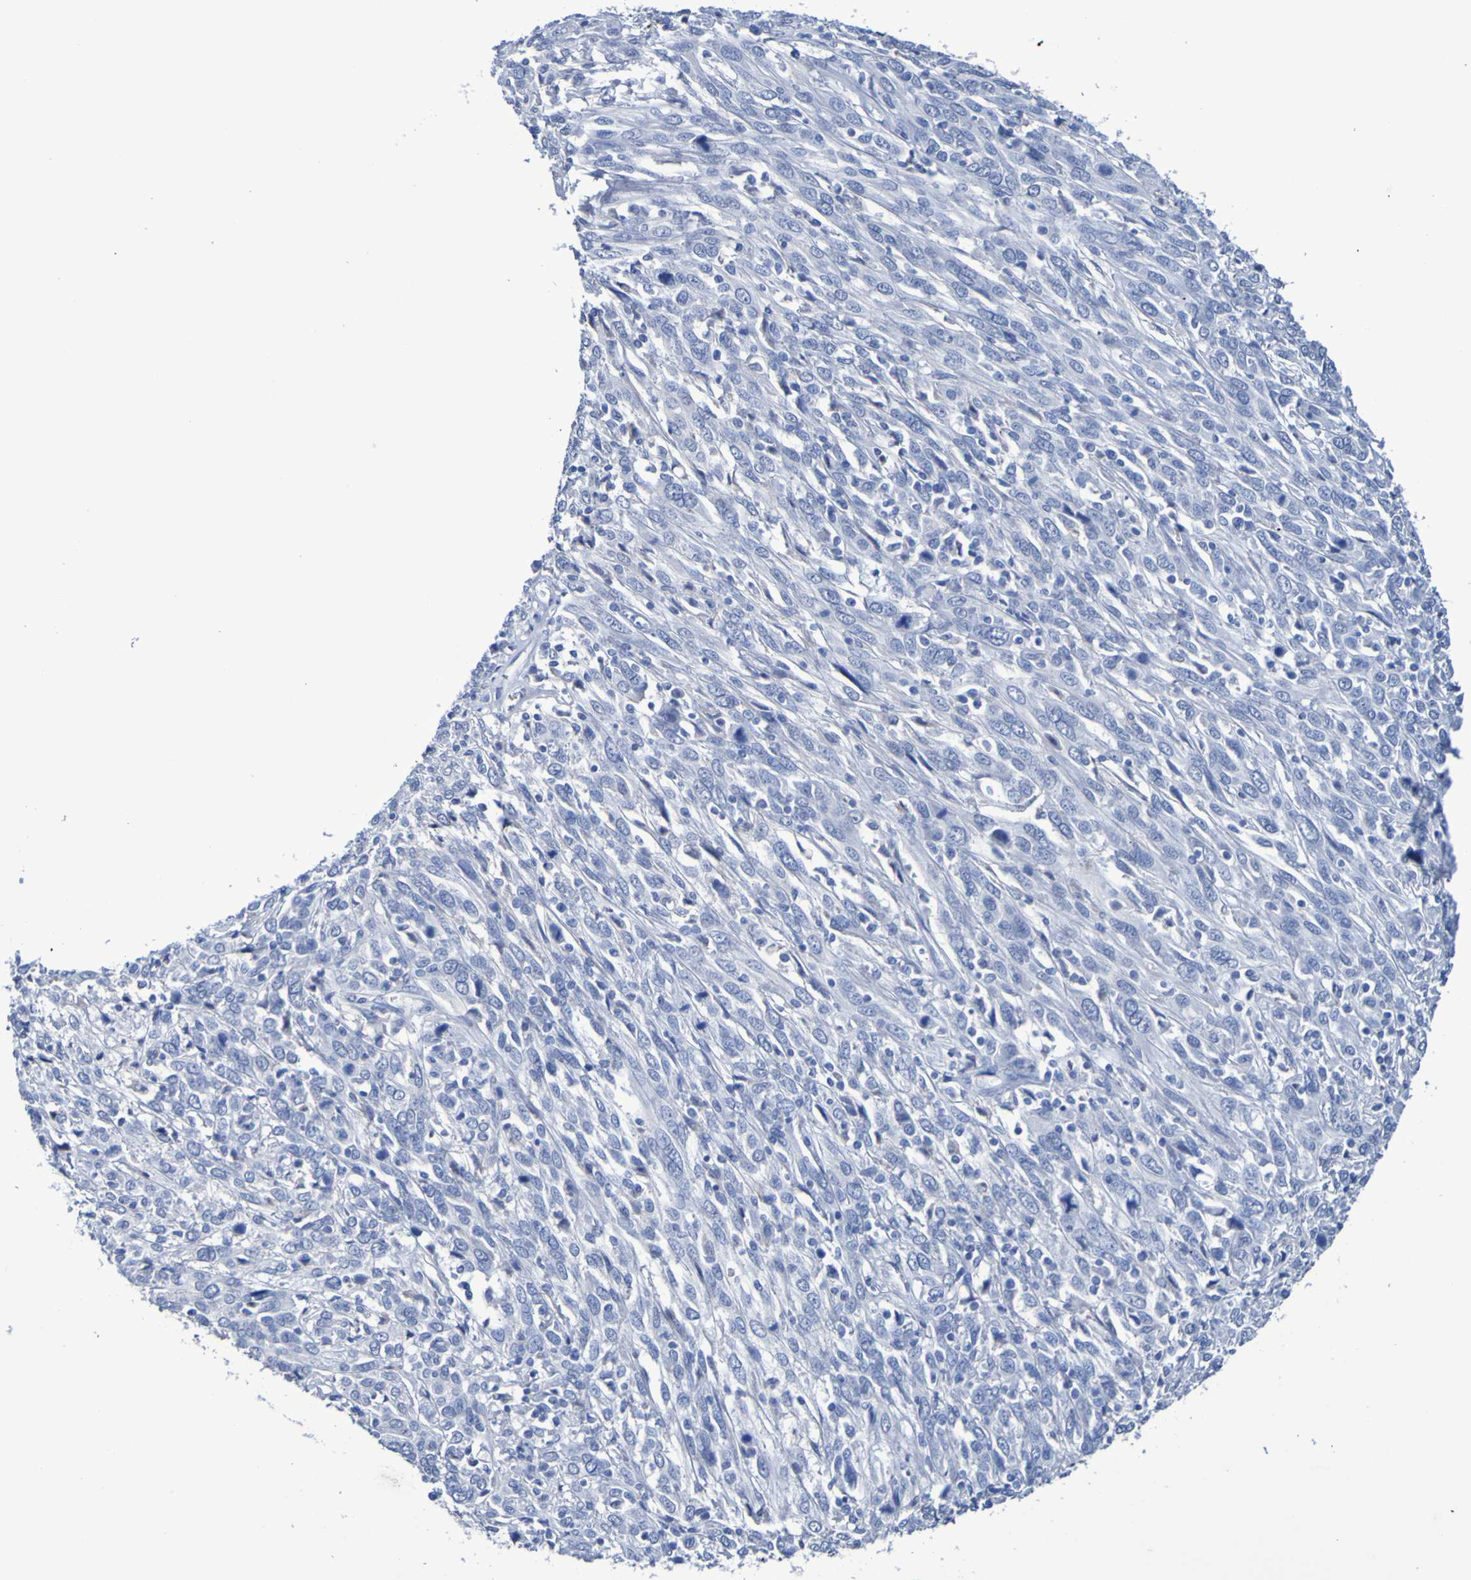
{"staining": {"intensity": "negative", "quantity": "none", "location": "none"}, "tissue": "cervical cancer", "cell_type": "Tumor cells", "image_type": "cancer", "snomed": [{"axis": "morphology", "description": "Squamous cell carcinoma, NOS"}, {"axis": "topography", "description": "Cervix"}], "caption": "Photomicrograph shows no significant protein expression in tumor cells of cervical squamous cell carcinoma.", "gene": "SGCB", "patient": {"sex": "female", "age": 46}}